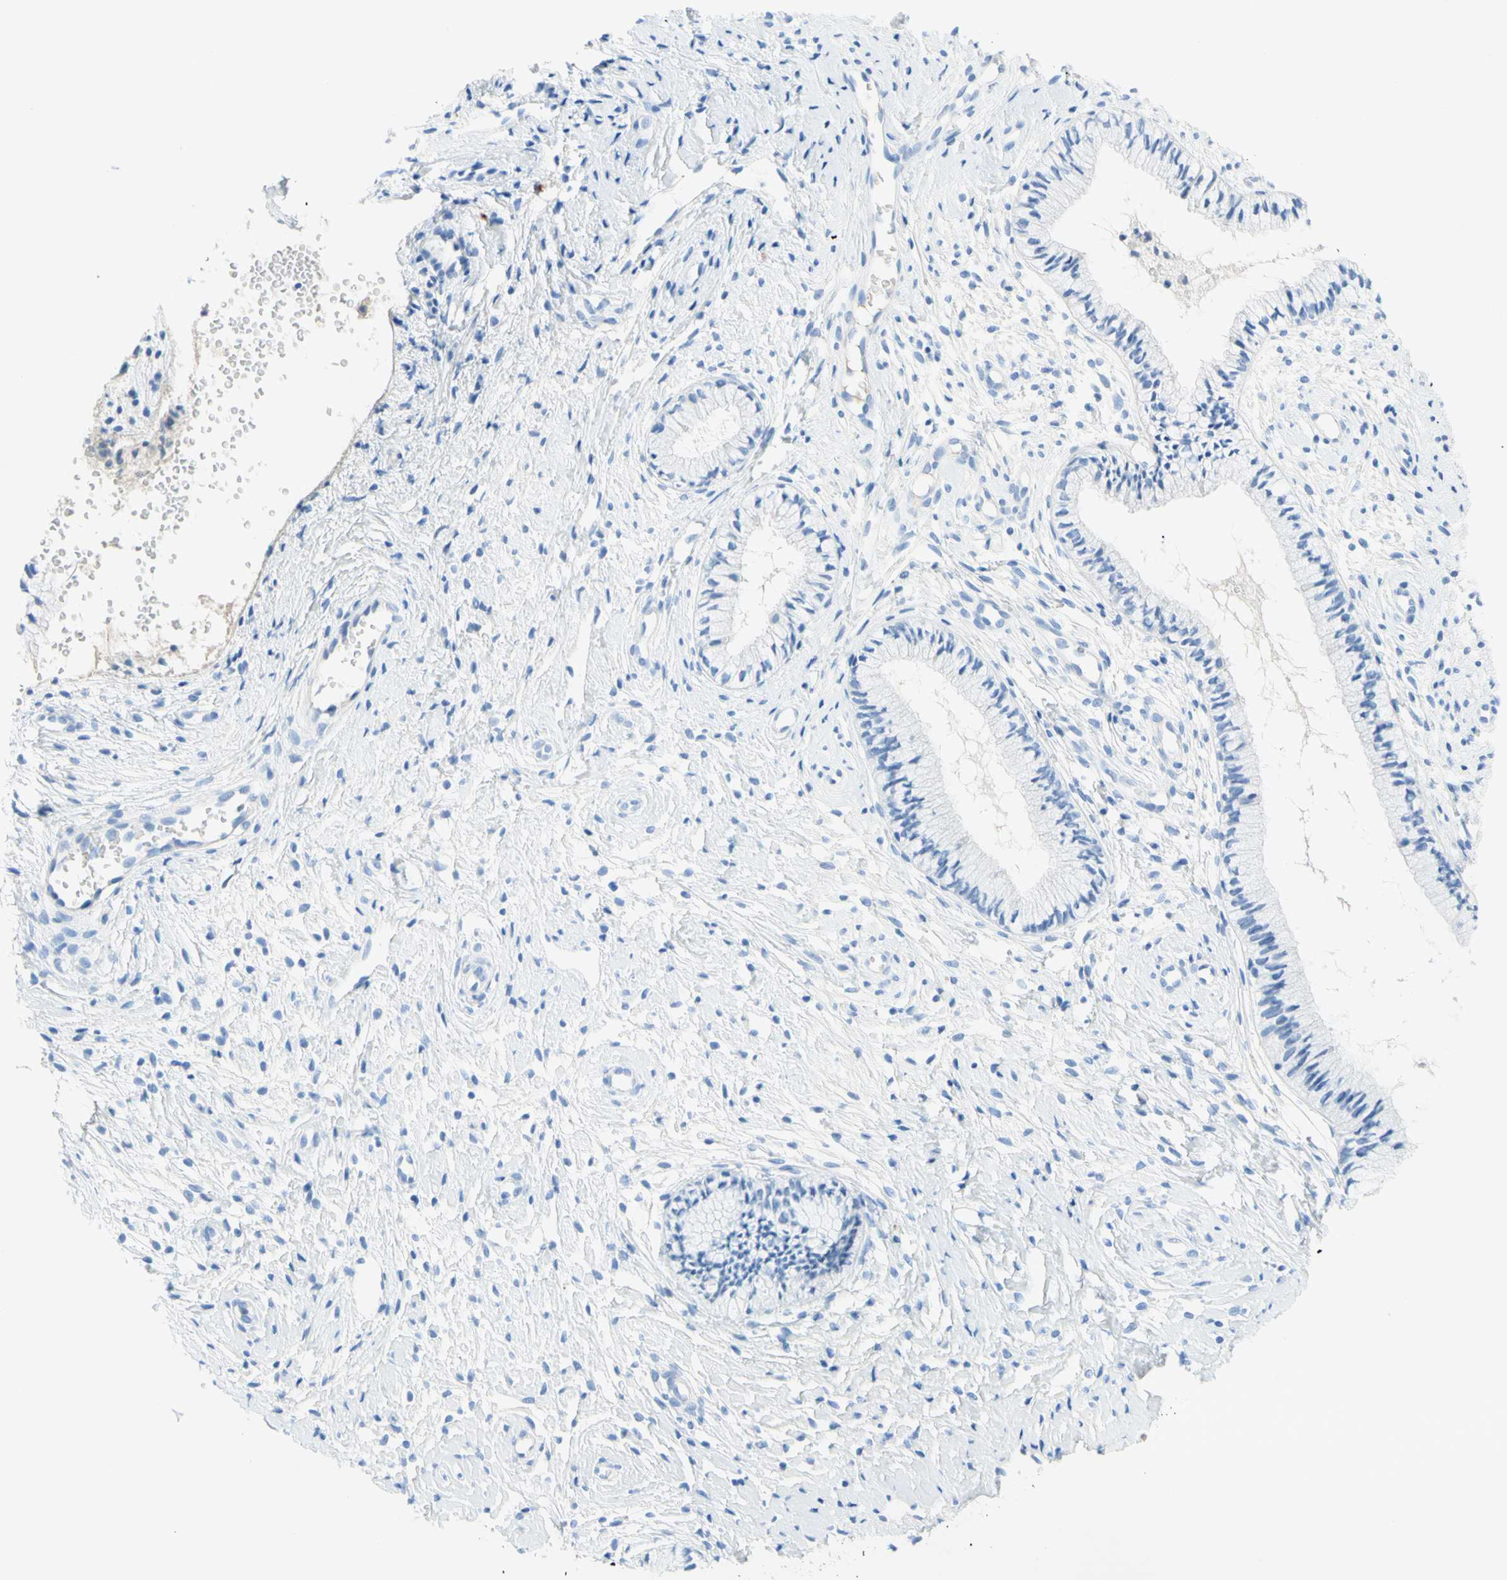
{"staining": {"intensity": "negative", "quantity": "none", "location": "none"}, "tissue": "cervix", "cell_type": "Glandular cells", "image_type": "normal", "snomed": [{"axis": "morphology", "description": "Normal tissue, NOS"}, {"axis": "topography", "description": "Cervix"}], "caption": "Glandular cells show no significant protein expression in unremarkable cervix. The staining was performed using DAB (3,3'-diaminobenzidine) to visualize the protein expression in brown, while the nuclei were stained in blue with hematoxylin (Magnification: 20x).", "gene": "IL6ST", "patient": {"sex": "female", "age": 46}}